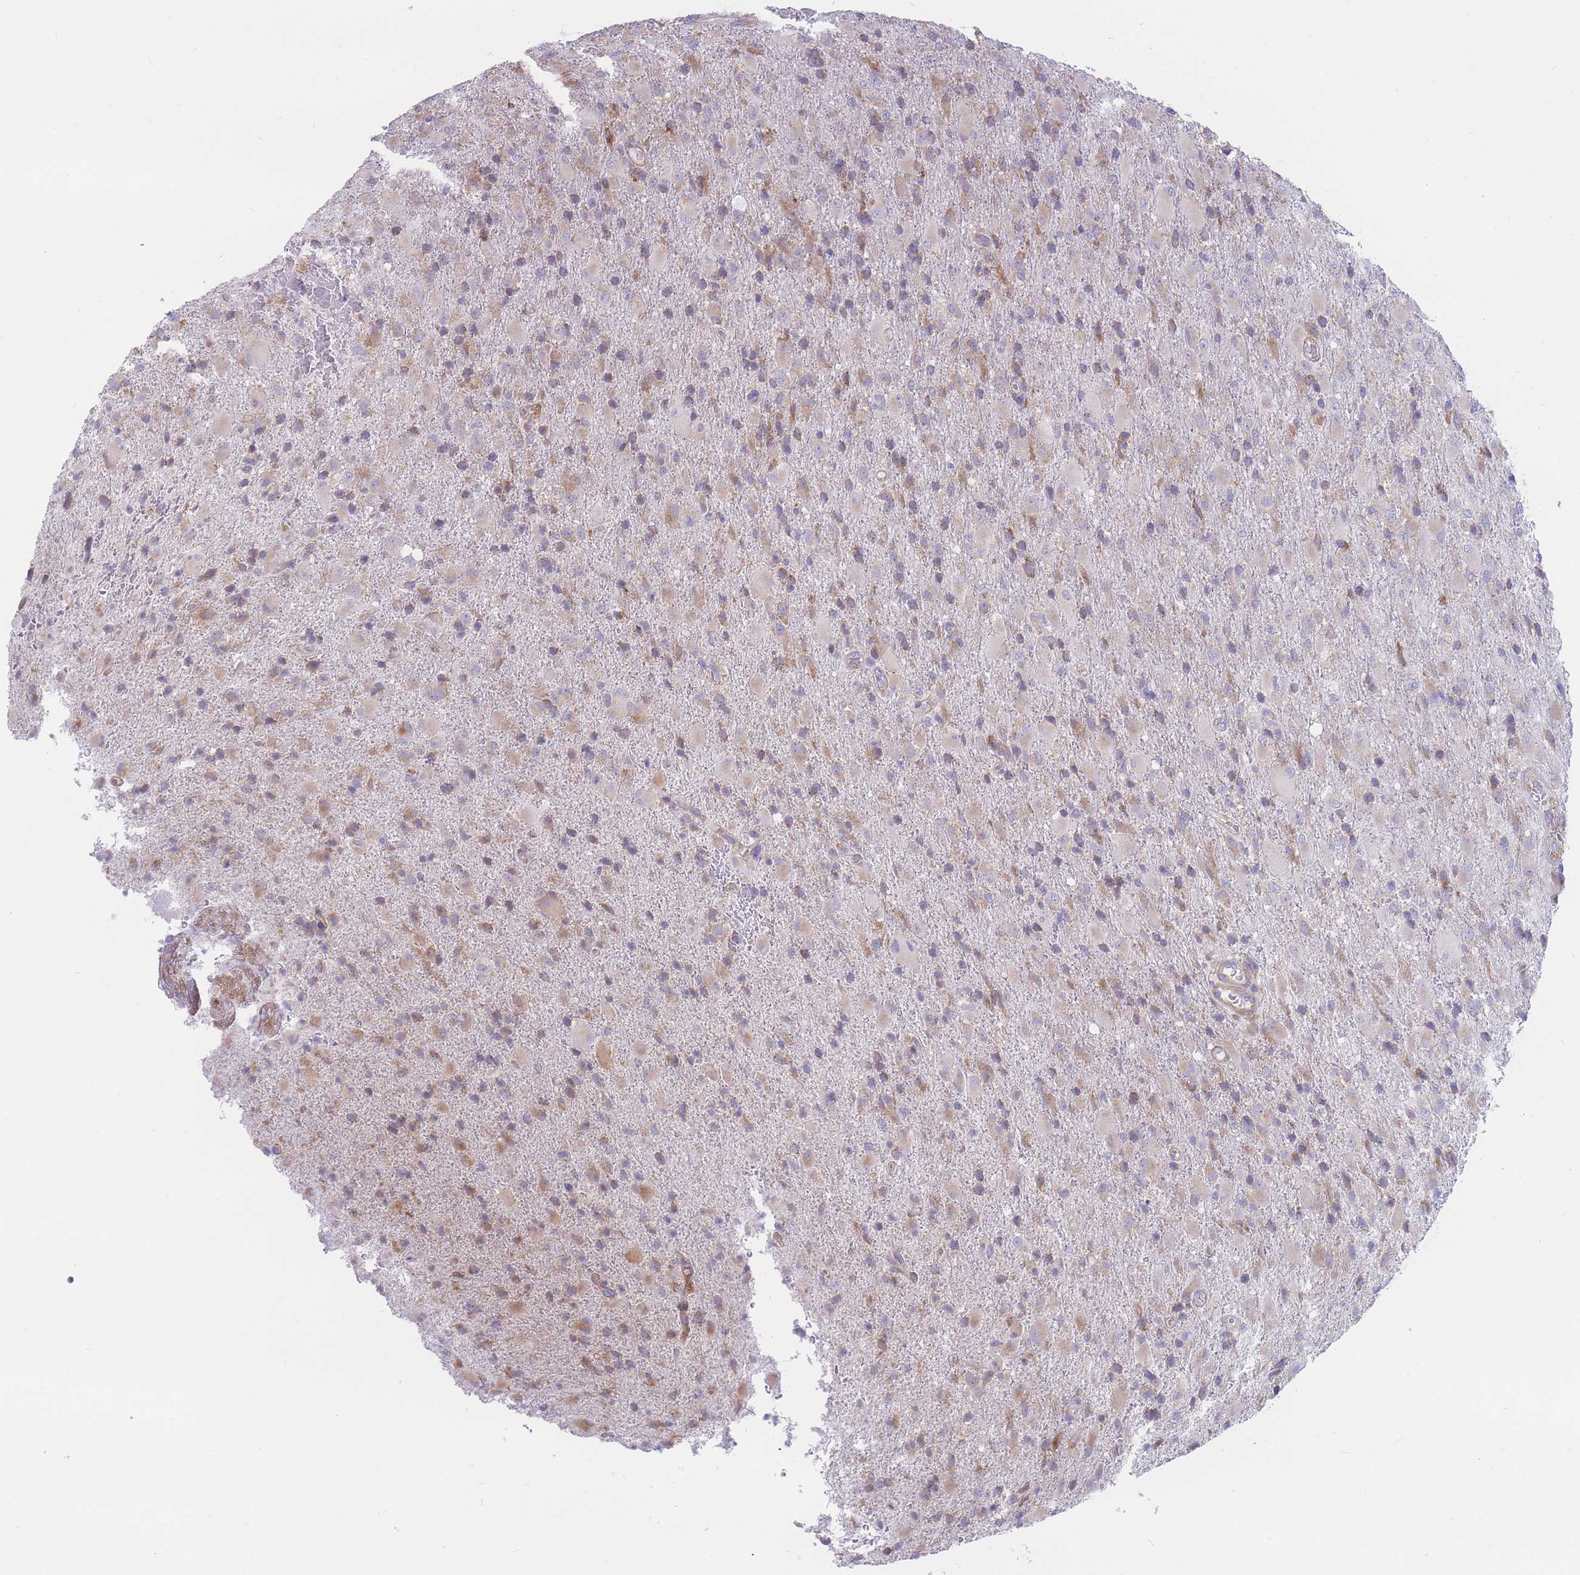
{"staining": {"intensity": "moderate", "quantity": "25%-75%", "location": "cytoplasmic/membranous"}, "tissue": "glioma", "cell_type": "Tumor cells", "image_type": "cancer", "snomed": [{"axis": "morphology", "description": "Glioma, malignant, Low grade"}, {"axis": "topography", "description": "Brain"}], "caption": "High-power microscopy captured an immunohistochemistry (IHC) image of glioma, revealing moderate cytoplasmic/membranous staining in about 25%-75% of tumor cells.", "gene": "RPL8", "patient": {"sex": "male", "age": 65}}